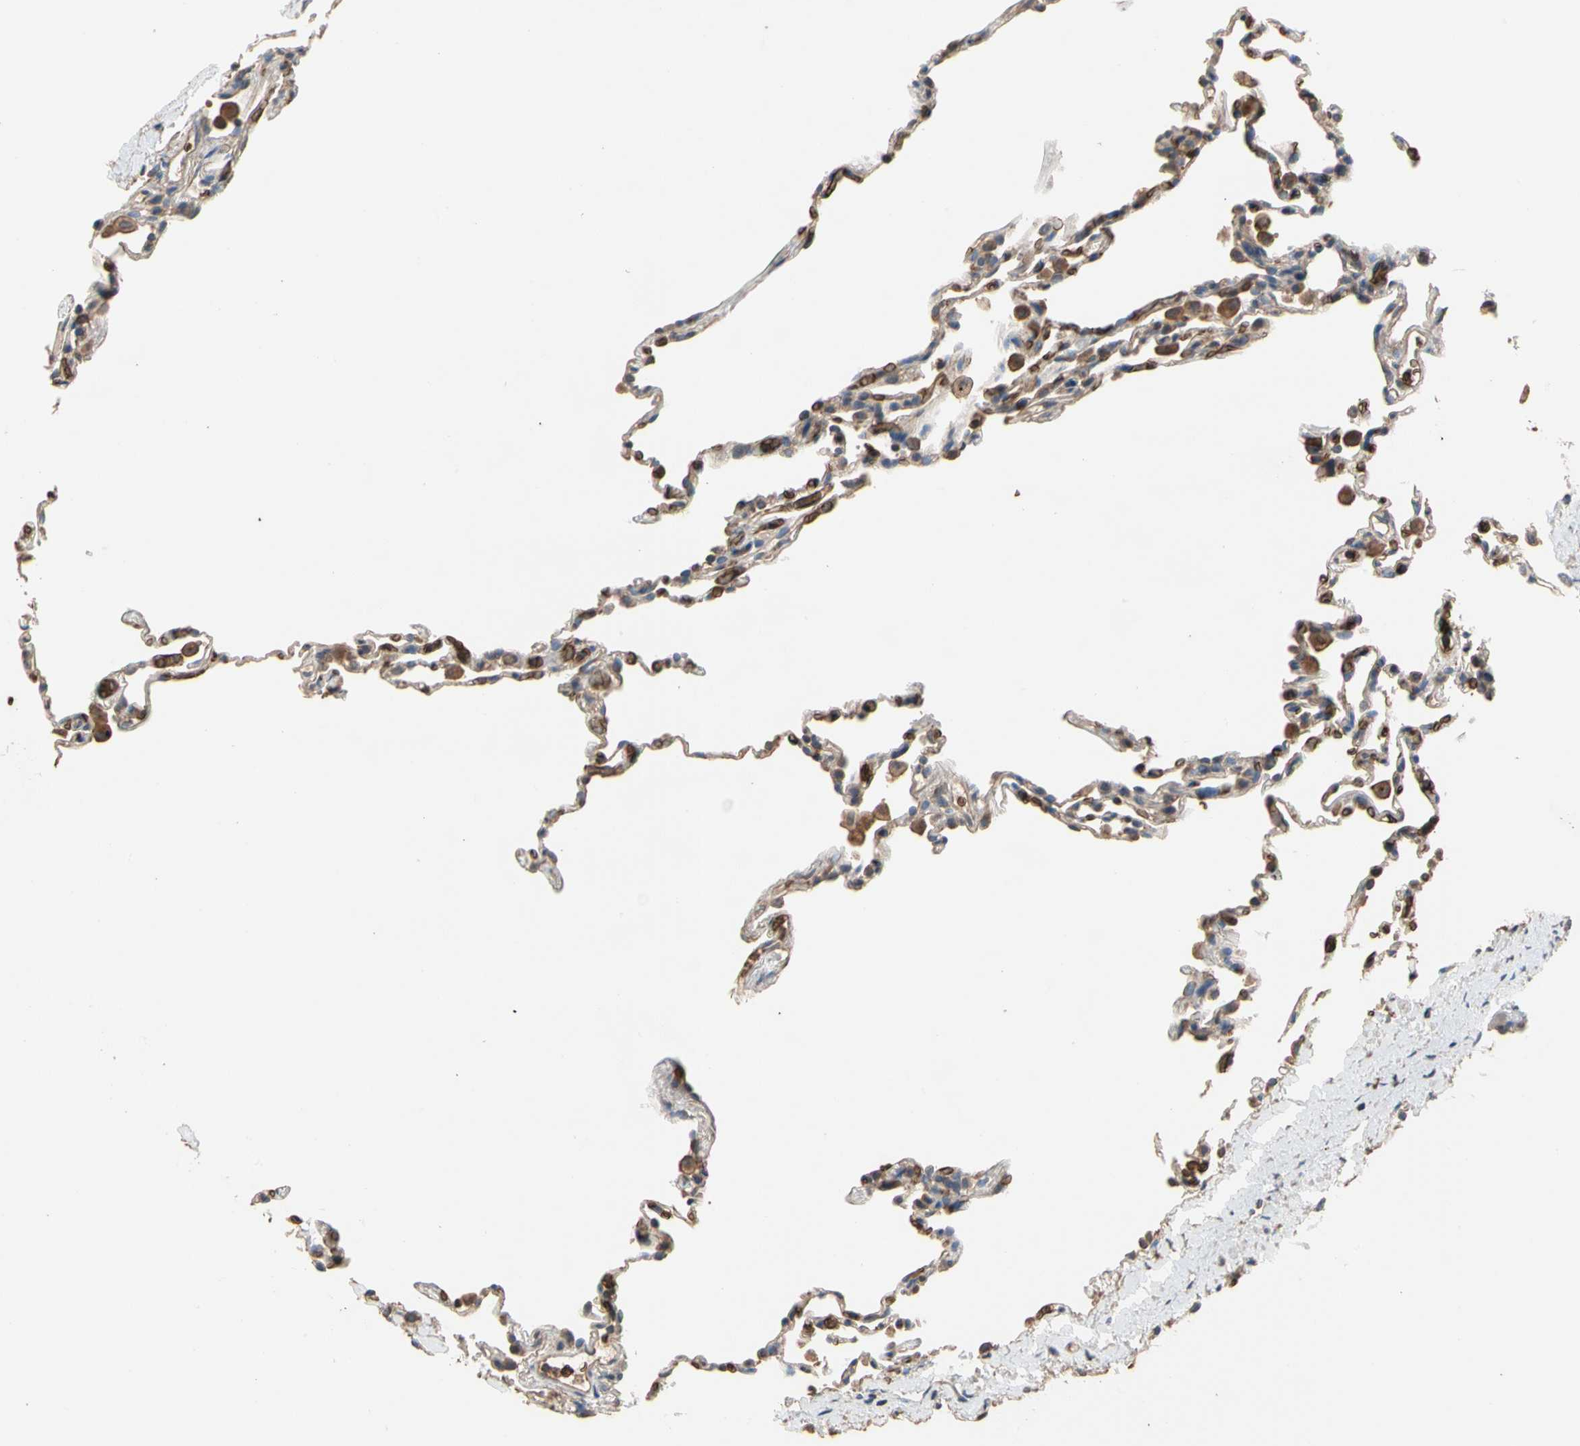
{"staining": {"intensity": "weak", "quantity": "25%-75%", "location": "cytoplasmic/membranous"}, "tissue": "lung", "cell_type": "Alveolar cells", "image_type": "normal", "snomed": [{"axis": "morphology", "description": "Normal tissue, NOS"}, {"axis": "topography", "description": "Lung"}], "caption": "Immunohistochemical staining of benign human lung demonstrates weak cytoplasmic/membranous protein staining in about 25%-75% of alveolar cells. Nuclei are stained in blue.", "gene": "RIOK2", "patient": {"sex": "male", "age": 59}}